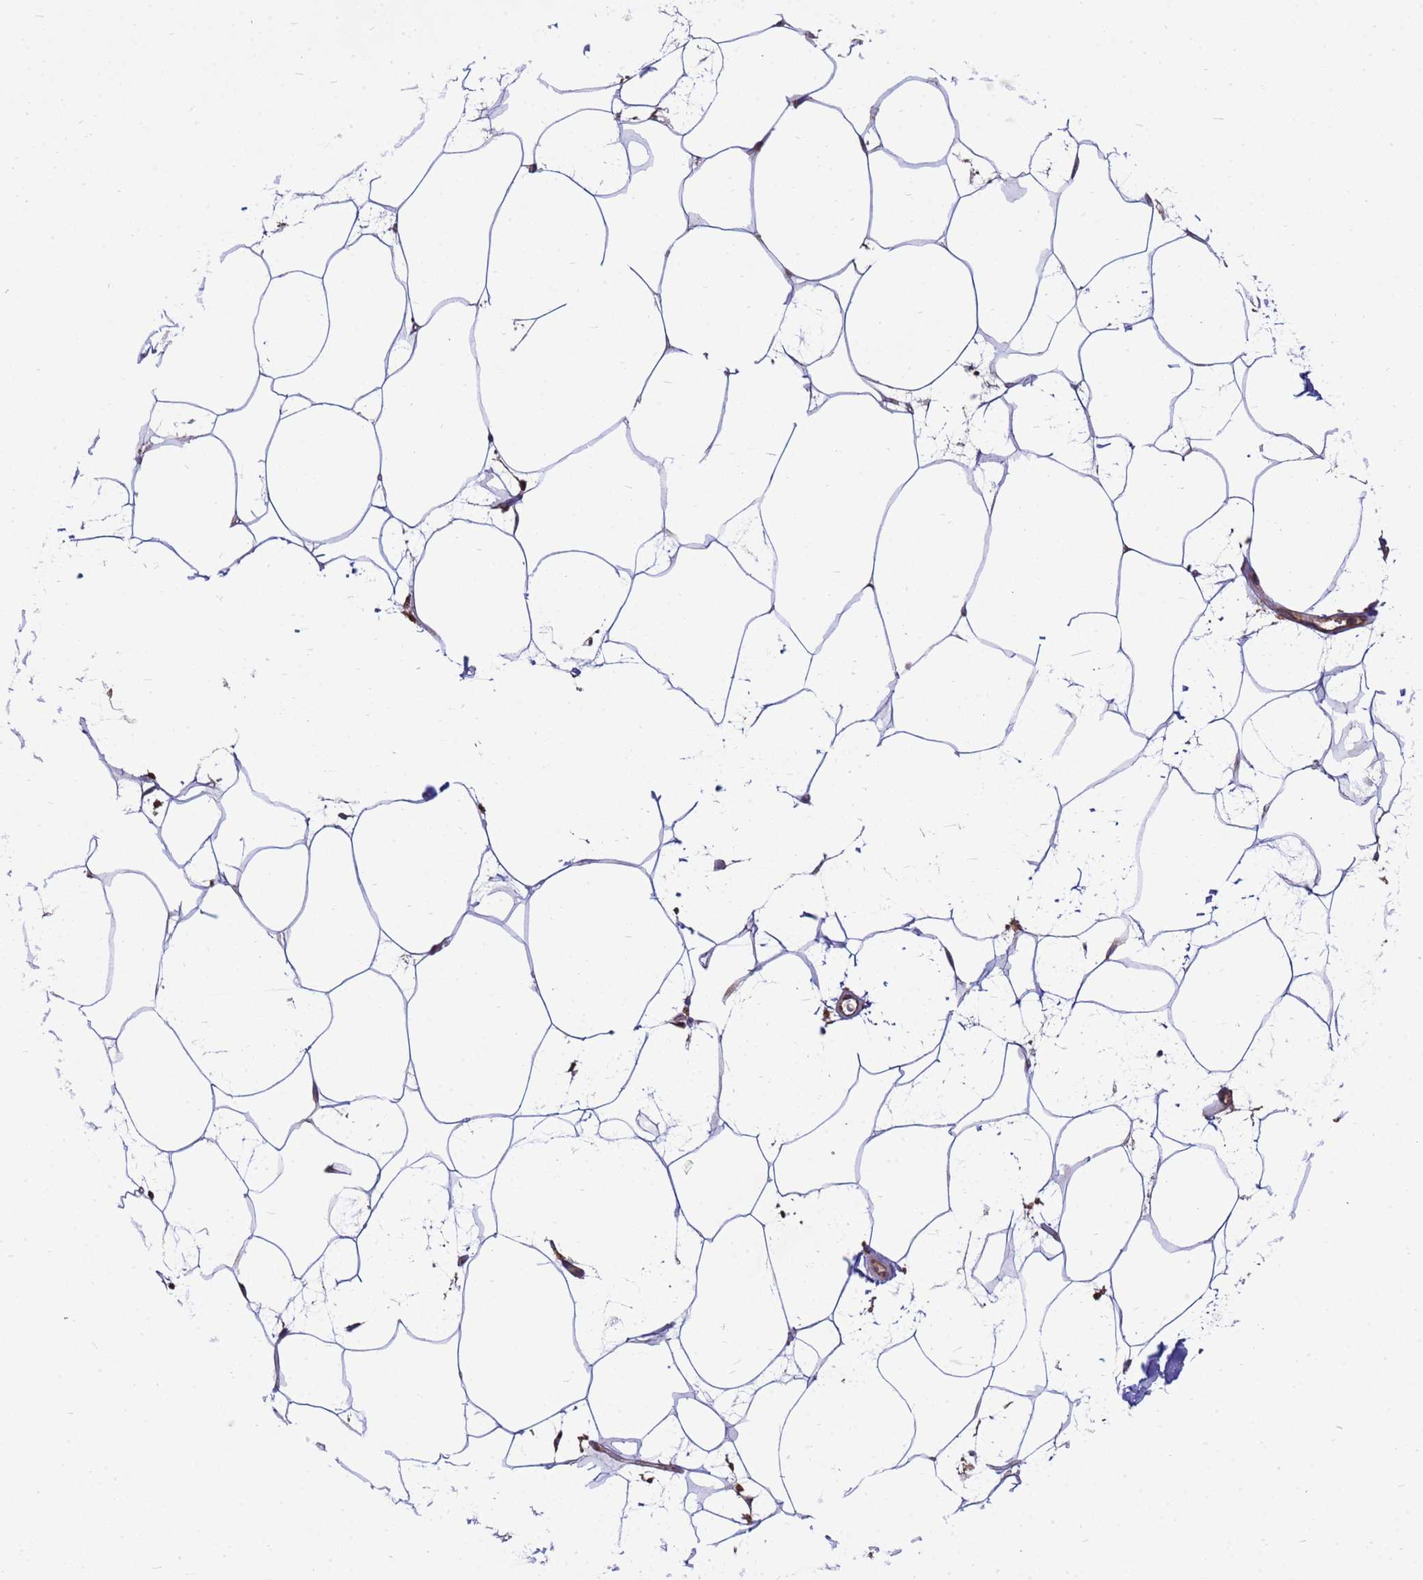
{"staining": {"intensity": "negative", "quantity": "none", "location": "none"}, "tissue": "adipose tissue", "cell_type": "Adipocytes", "image_type": "normal", "snomed": [{"axis": "morphology", "description": "Normal tissue, NOS"}, {"axis": "topography", "description": "Adipose tissue"}], "caption": "Benign adipose tissue was stained to show a protein in brown. There is no significant expression in adipocytes. Brightfield microscopy of immunohistochemistry (IHC) stained with DAB (brown) and hematoxylin (blue), captured at high magnification.", "gene": "THAP5", "patient": {"sex": "female", "age": 37}}